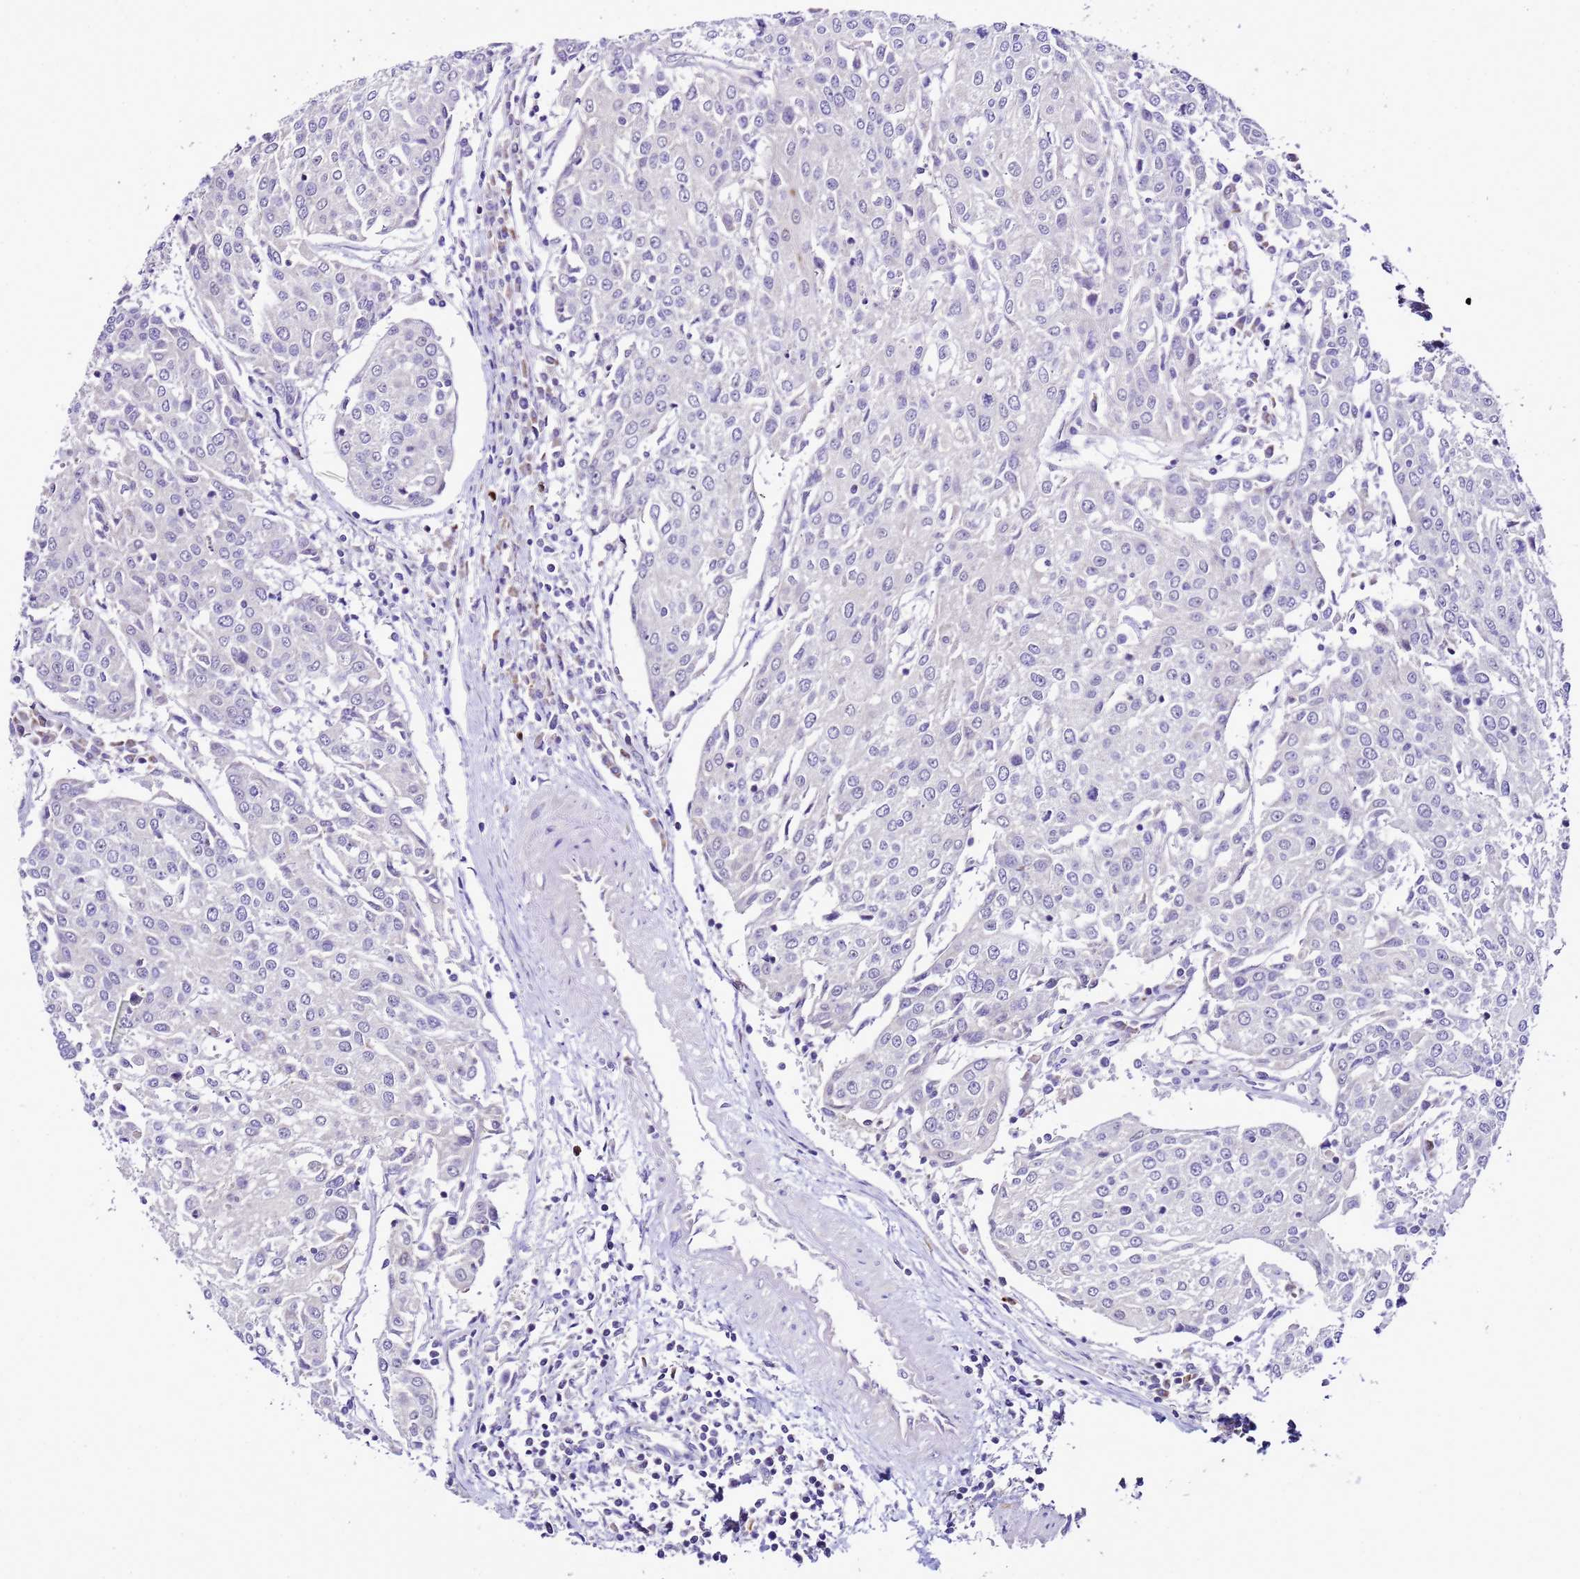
{"staining": {"intensity": "negative", "quantity": "none", "location": "none"}, "tissue": "urothelial cancer", "cell_type": "Tumor cells", "image_type": "cancer", "snomed": [{"axis": "morphology", "description": "Urothelial carcinoma, High grade"}, {"axis": "topography", "description": "Urinary bladder"}], "caption": "There is no significant staining in tumor cells of high-grade urothelial carcinoma.", "gene": "DPH6", "patient": {"sex": "female", "age": 85}}